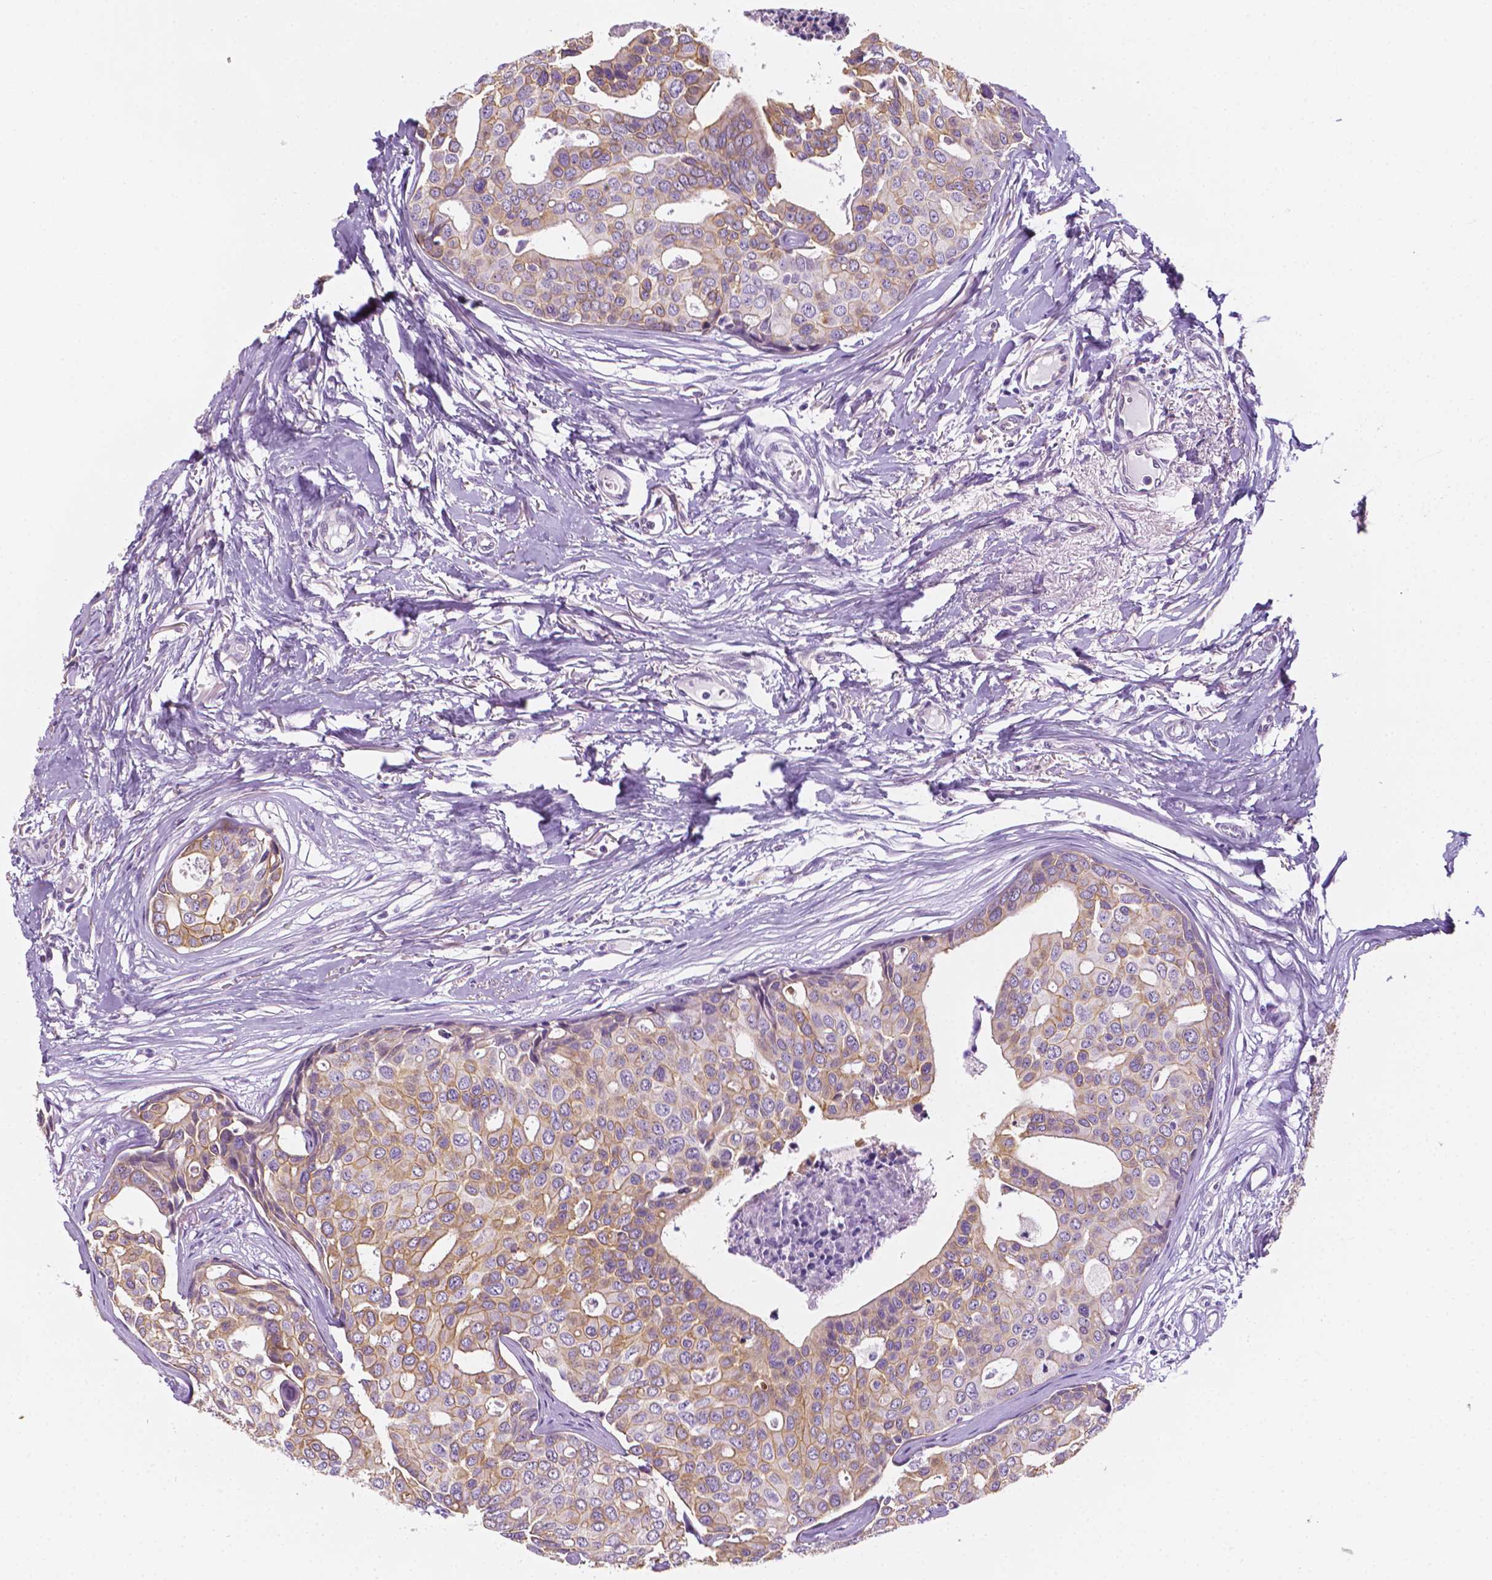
{"staining": {"intensity": "weak", "quantity": "25%-75%", "location": "cytoplasmic/membranous"}, "tissue": "breast cancer", "cell_type": "Tumor cells", "image_type": "cancer", "snomed": [{"axis": "morphology", "description": "Duct carcinoma"}, {"axis": "topography", "description": "Breast"}], "caption": "Breast infiltrating ductal carcinoma stained with a brown dye demonstrates weak cytoplasmic/membranous positive expression in about 25%-75% of tumor cells.", "gene": "PPL", "patient": {"sex": "female", "age": 54}}